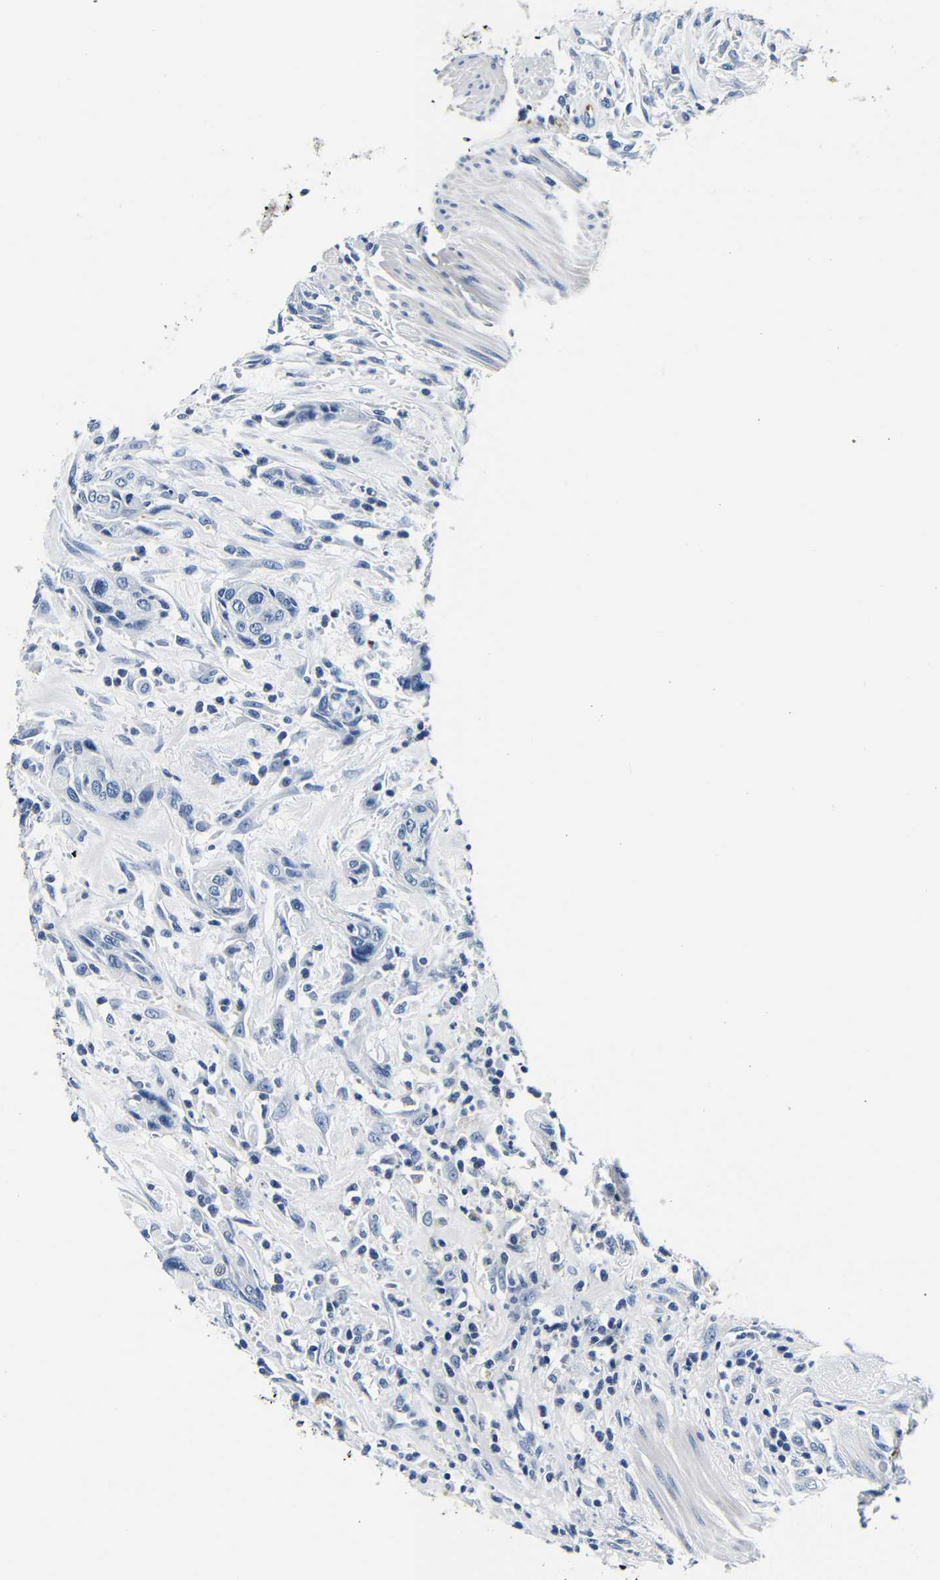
{"staining": {"intensity": "negative", "quantity": "none", "location": "none"}, "tissue": "urothelial cancer", "cell_type": "Tumor cells", "image_type": "cancer", "snomed": [{"axis": "morphology", "description": "Urothelial carcinoma, High grade"}, {"axis": "topography", "description": "Urinary bladder"}], "caption": "An IHC image of urothelial cancer is shown. There is no staining in tumor cells of urothelial cancer.", "gene": "GP1BA", "patient": {"sex": "male", "age": 35}}